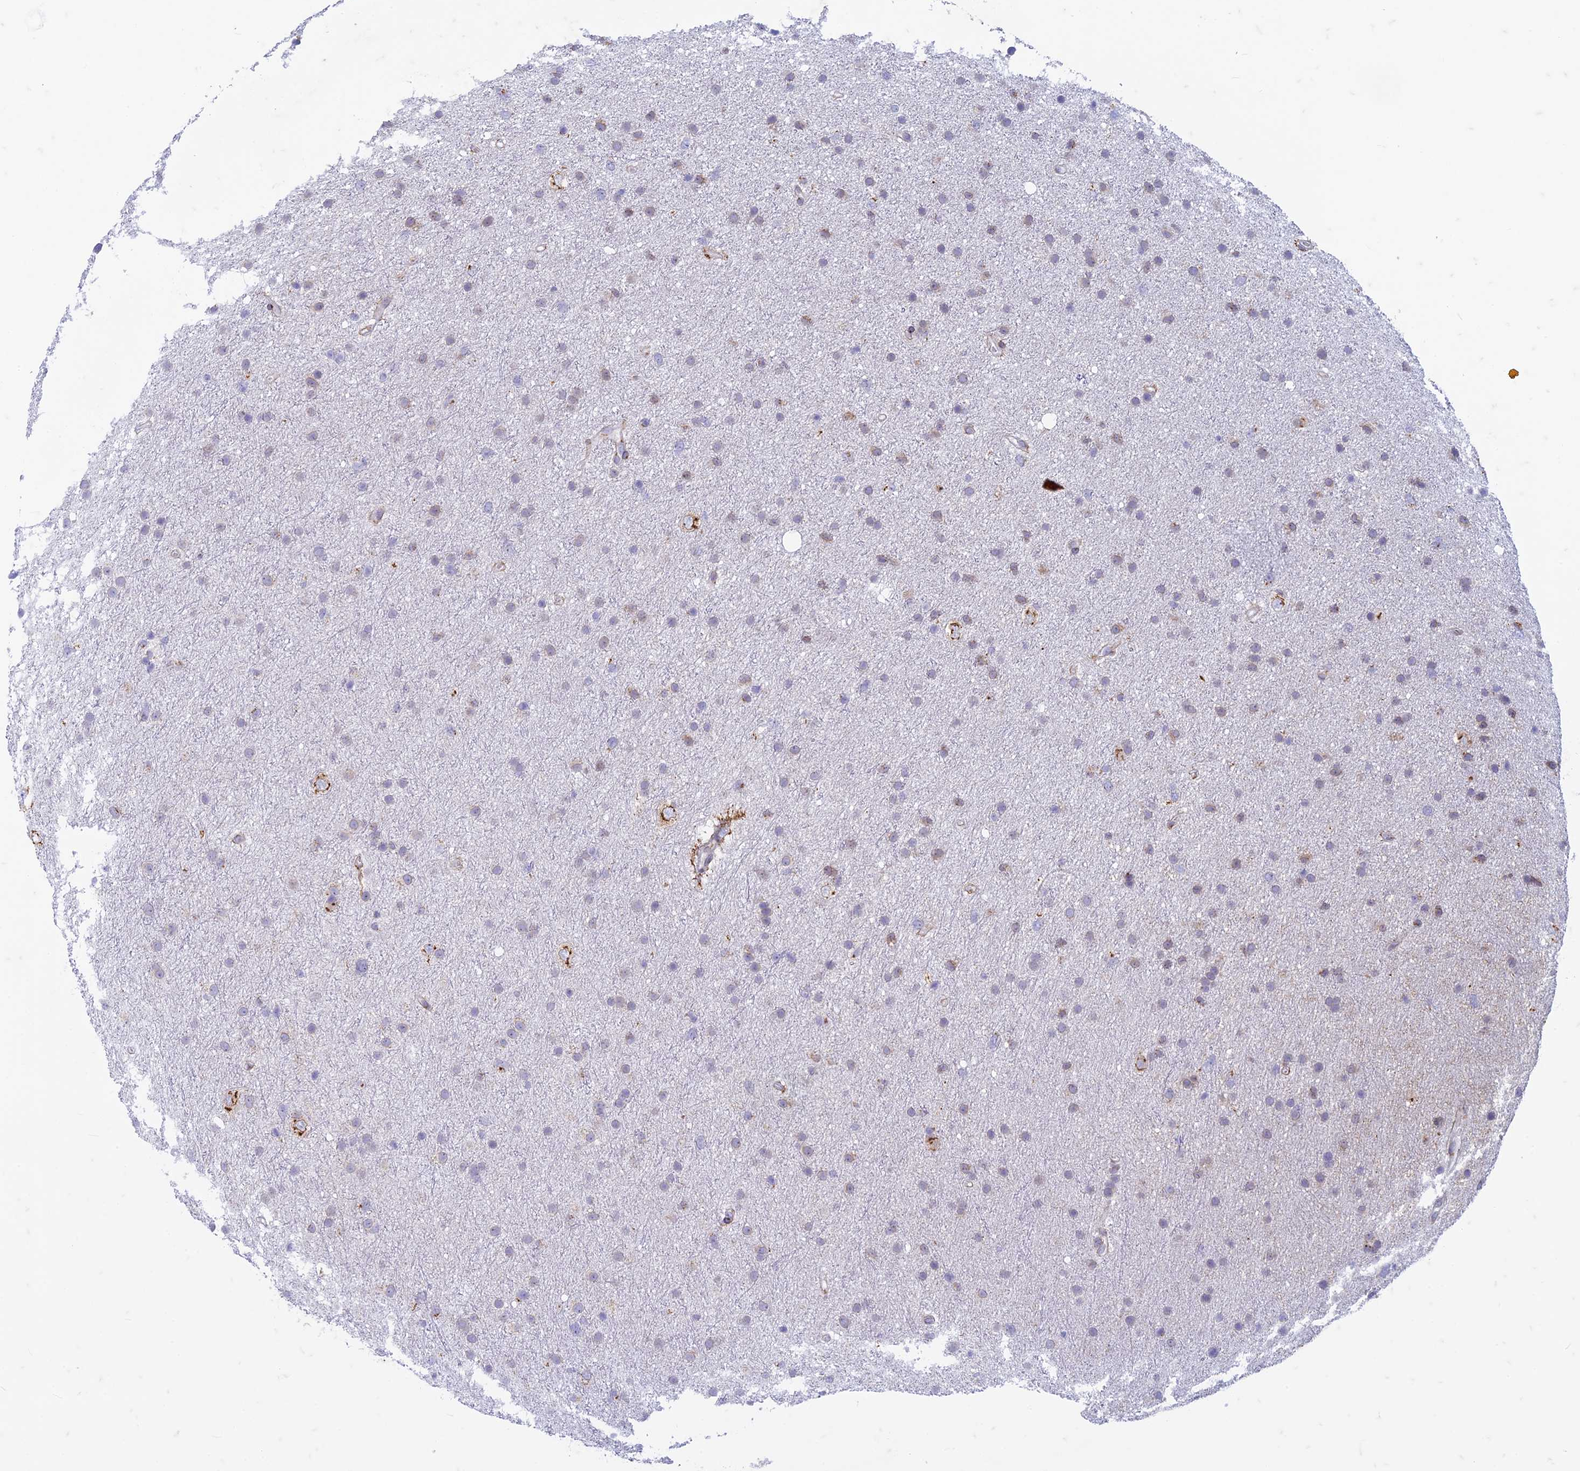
{"staining": {"intensity": "weak", "quantity": "<25%", "location": "cytoplasmic/membranous"}, "tissue": "glioma", "cell_type": "Tumor cells", "image_type": "cancer", "snomed": [{"axis": "morphology", "description": "Glioma, malignant, Low grade"}, {"axis": "topography", "description": "Cerebral cortex"}], "caption": "High power microscopy micrograph of an IHC photomicrograph of glioma, revealing no significant positivity in tumor cells.", "gene": "FAM3C", "patient": {"sex": "female", "age": 39}}